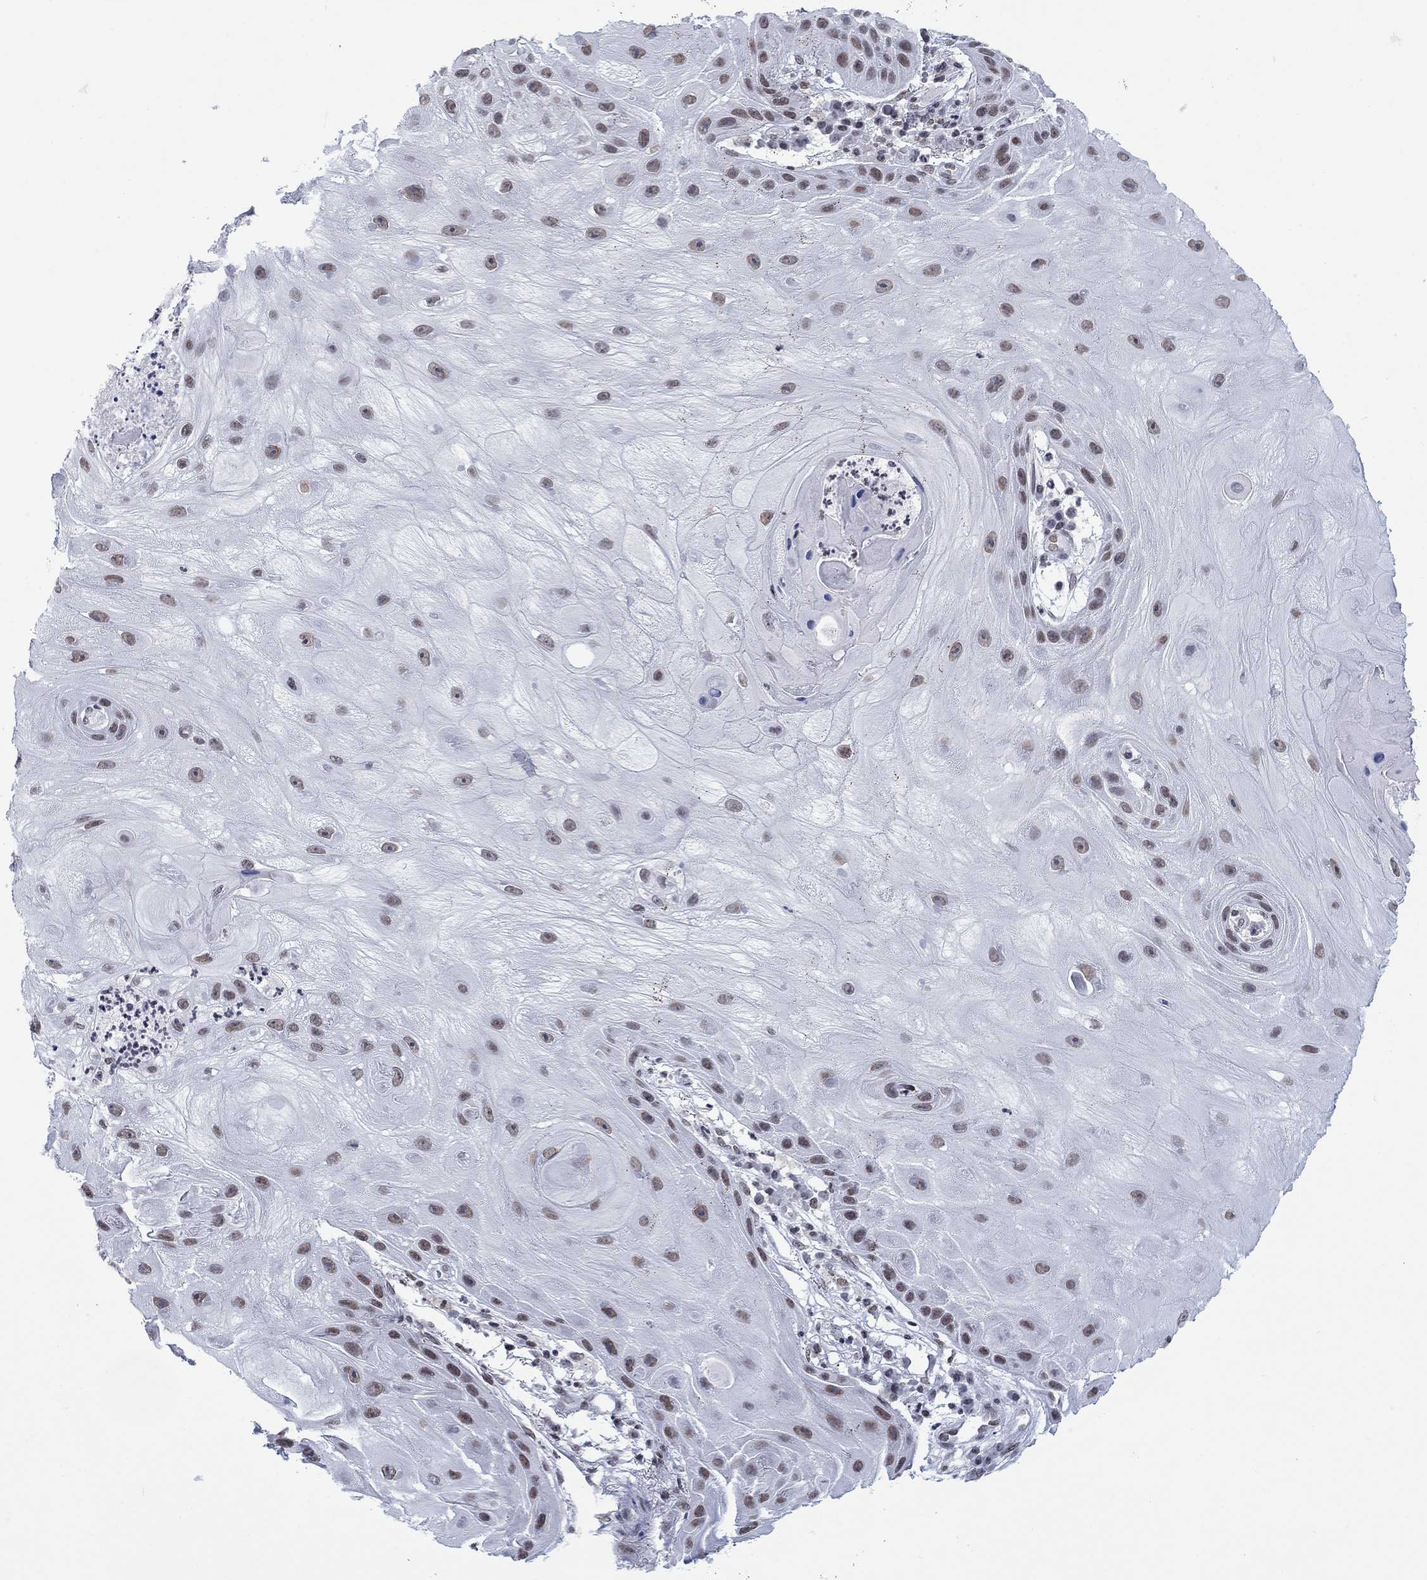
{"staining": {"intensity": "moderate", "quantity": ">75%", "location": "nuclear"}, "tissue": "skin cancer", "cell_type": "Tumor cells", "image_type": "cancer", "snomed": [{"axis": "morphology", "description": "Normal tissue, NOS"}, {"axis": "morphology", "description": "Squamous cell carcinoma, NOS"}, {"axis": "topography", "description": "Skin"}], "caption": "Brown immunohistochemical staining in human skin cancer shows moderate nuclear staining in approximately >75% of tumor cells.", "gene": "NPAS3", "patient": {"sex": "male", "age": 79}}